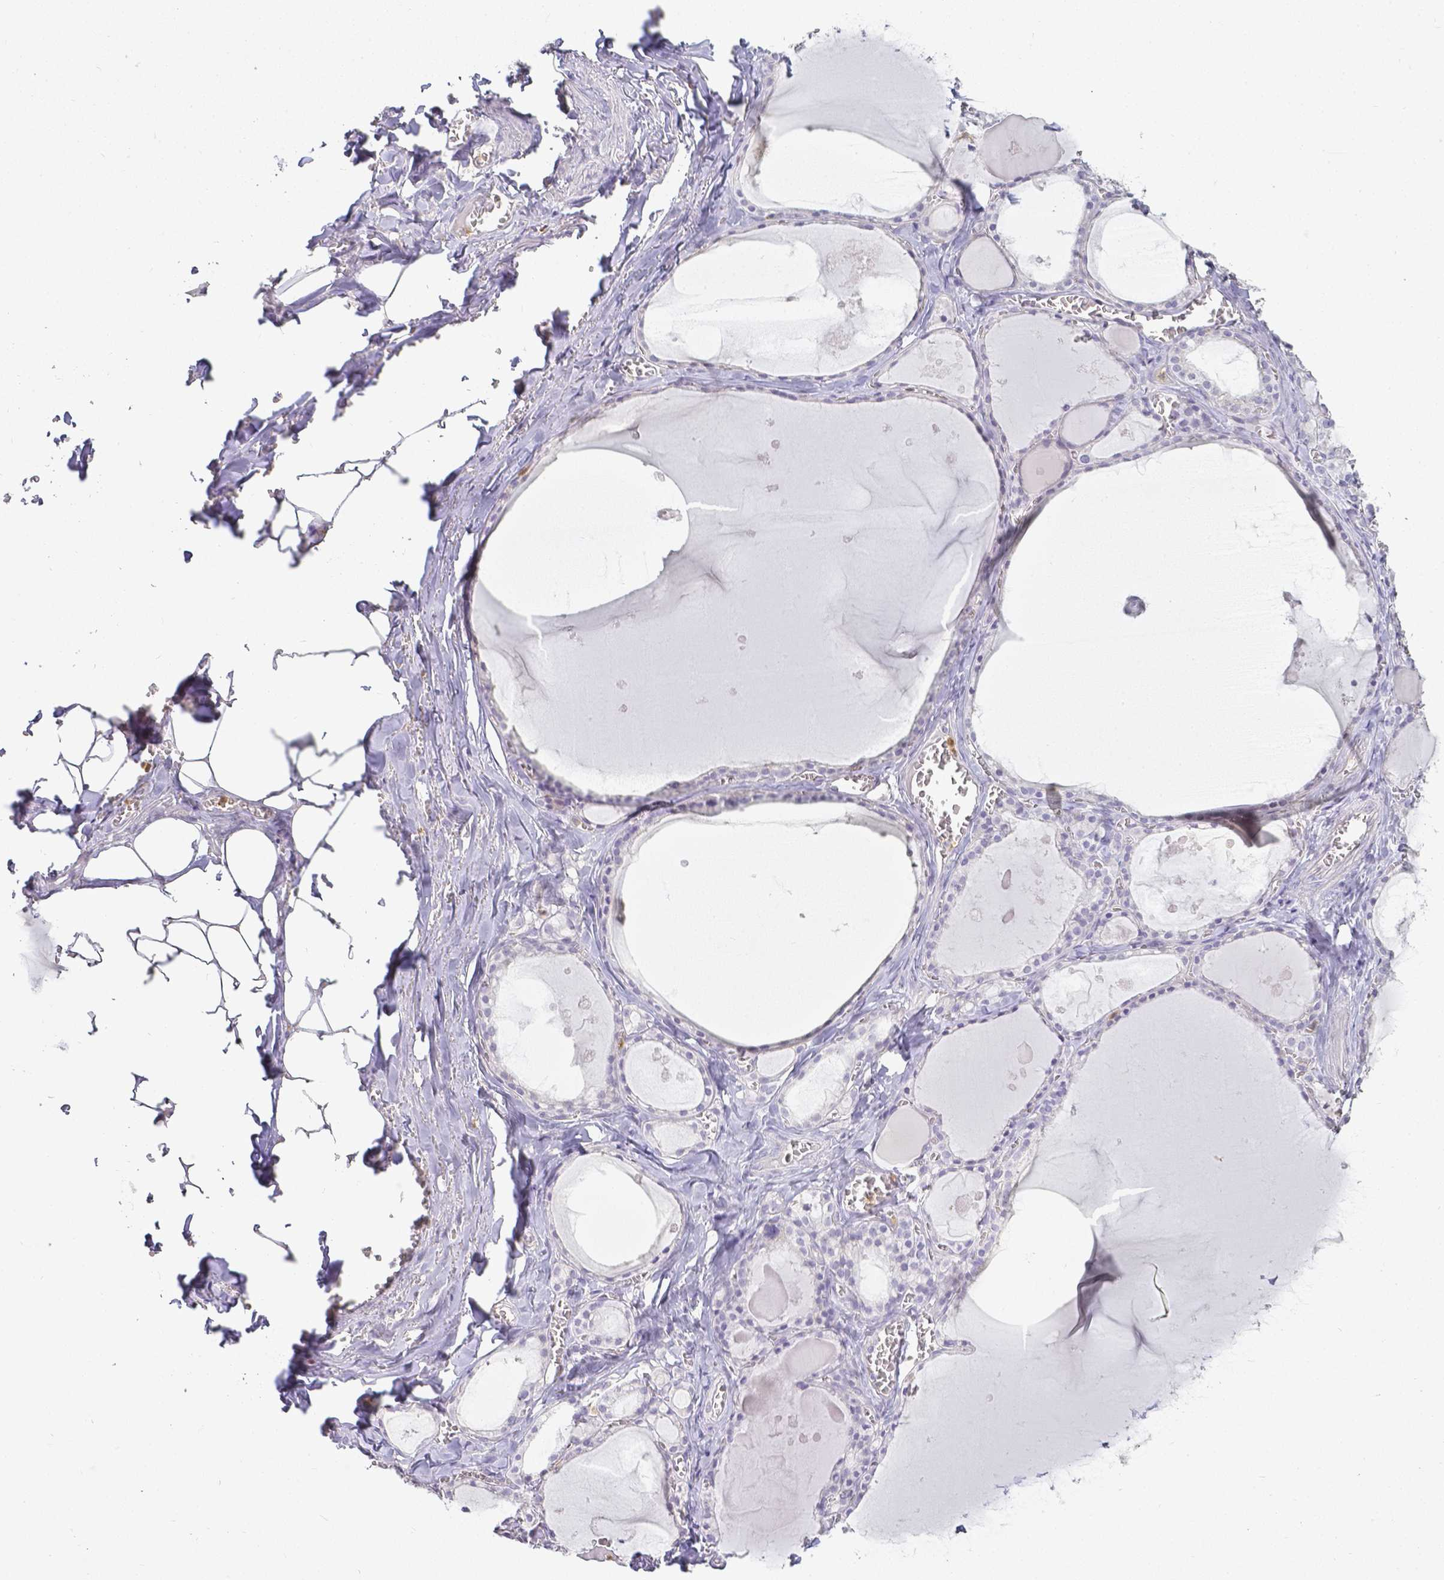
{"staining": {"intensity": "negative", "quantity": "none", "location": "none"}, "tissue": "thyroid gland", "cell_type": "Glandular cells", "image_type": "normal", "snomed": [{"axis": "morphology", "description": "Normal tissue, NOS"}, {"axis": "topography", "description": "Thyroid gland"}], "caption": "A high-resolution photomicrograph shows immunohistochemistry (IHC) staining of normal thyroid gland, which demonstrates no significant expression in glandular cells.", "gene": "KCNH1", "patient": {"sex": "male", "age": 56}}